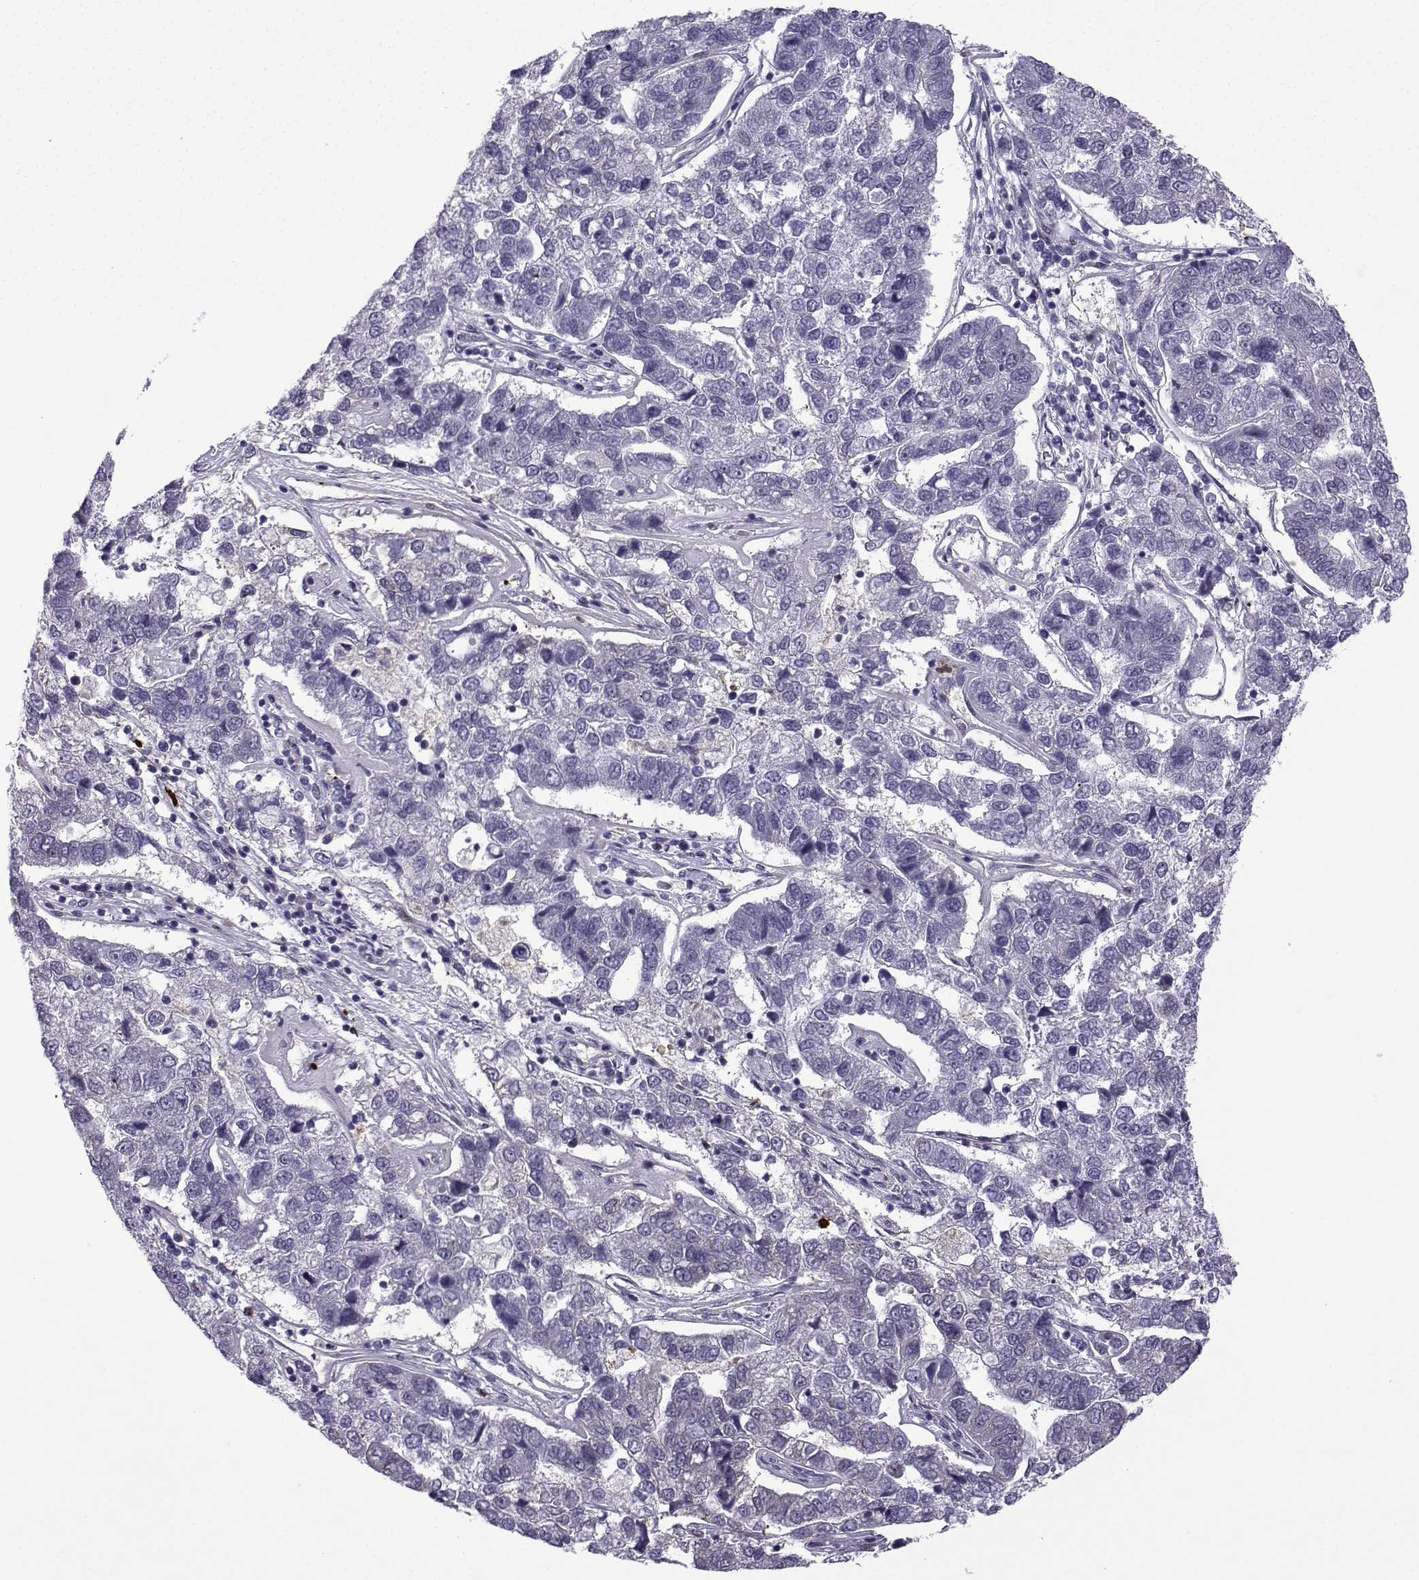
{"staining": {"intensity": "negative", "quantity": "none", "location": "none"}, "tissue": "pancreatic cancer", "cell_type": "Tumor cells", "image_type": "cancer", "snomed": [{"axis": "morphology", "description": "Adenocarcinoma, NOS"}, {"axis": "topography", "description": "Pancreas"}], "caption": "This is an immunohistochemistry (IHC) micrograph of human pancreatic adenocarcinoma. There is no positivity in tumor cells.", "gene": "FGF3", "patient": {"sex": "female", "age": 61}}